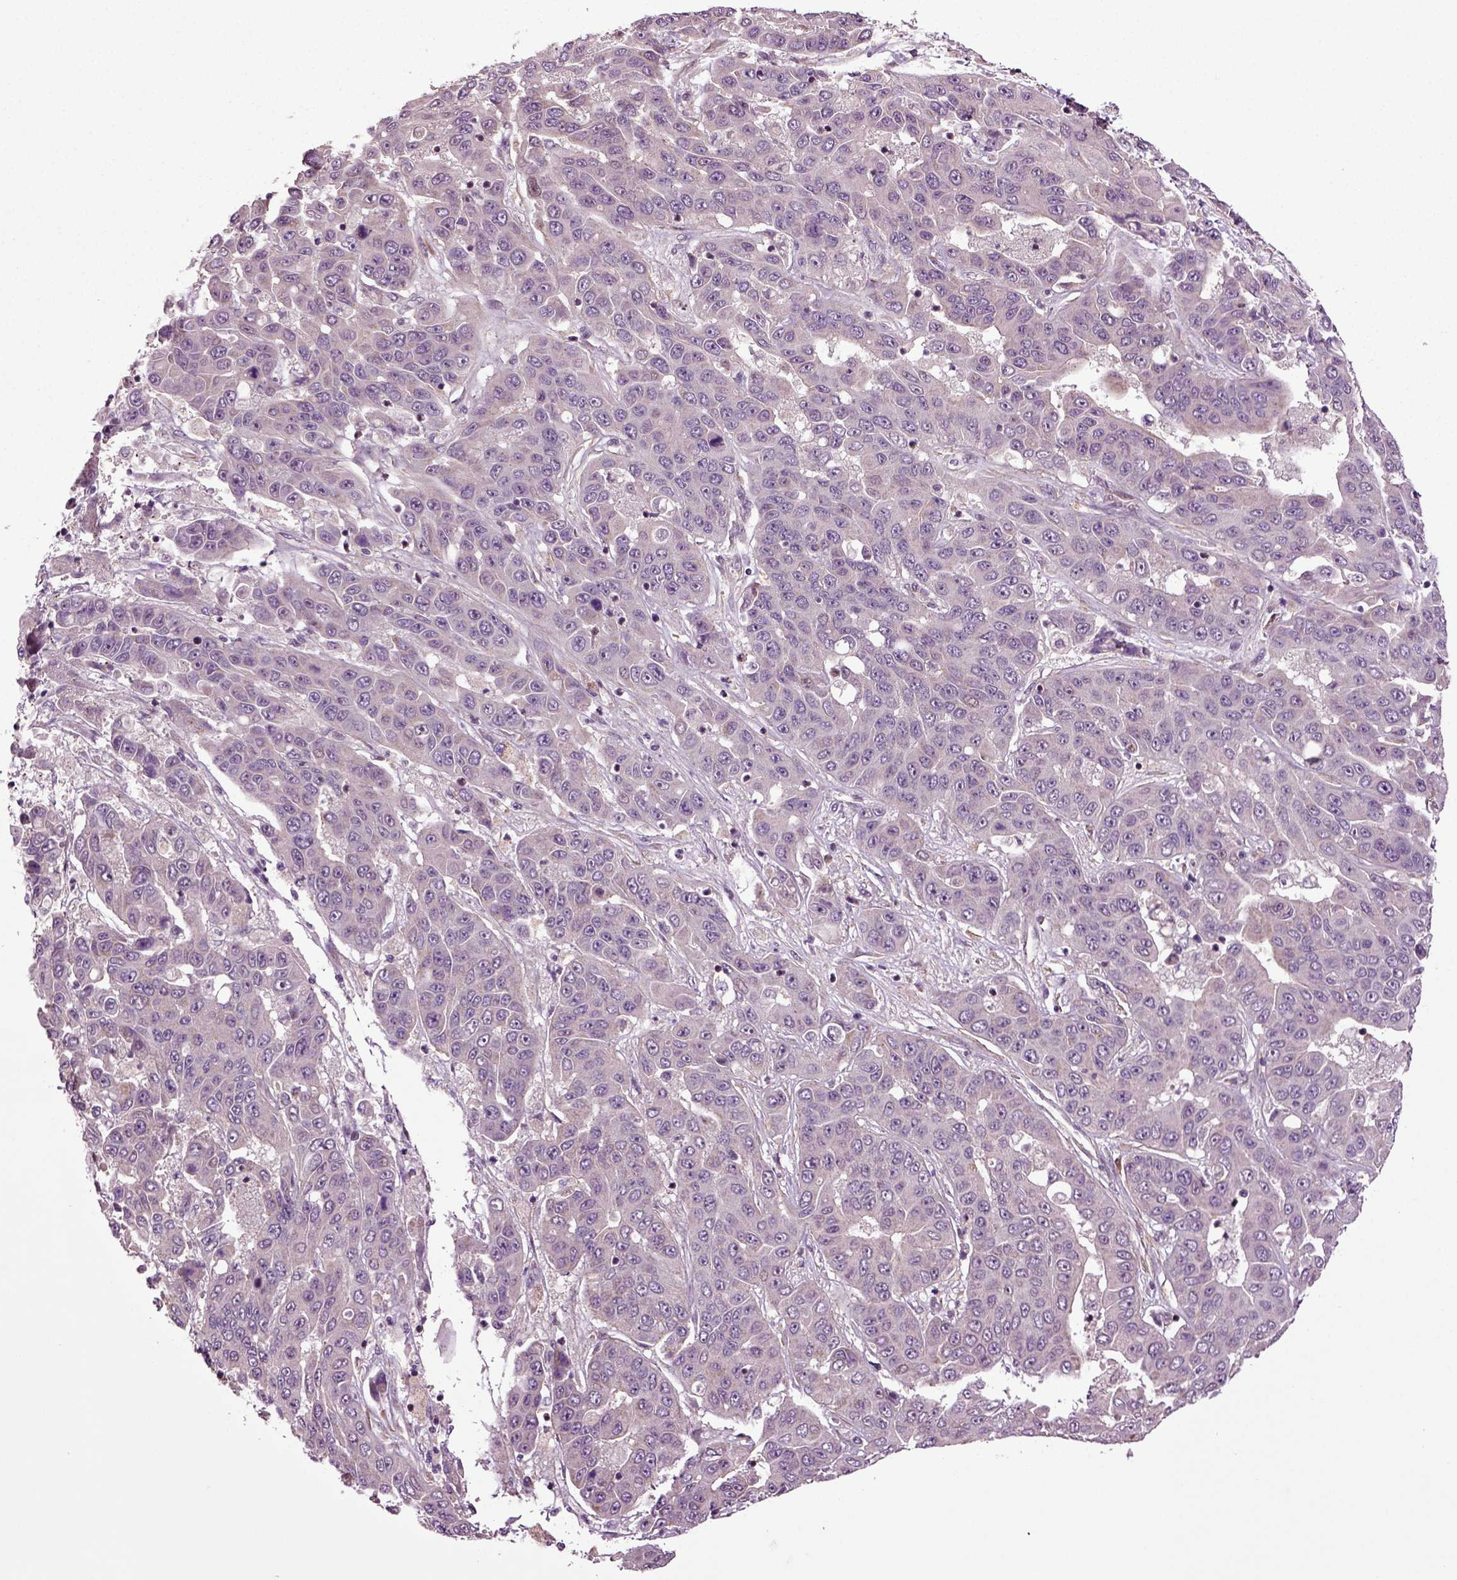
{"staining": {"intensity": "negative", "quantity": "none", "location": "none"}, "tissue": "liver cancer", "cell_type": "Tumor cells", "image_type": "cancer", "snomed": [{"axis": "morphology", "description": "Cholangiocarcinoma"}, {"axis": "topography", "description": "Liver"}], "caption": "Micrograph shows no significant protein expression in tumor cells of liver cancer (cholangiocarcinoma).", "gene": "HAGHL", "patient": {"sex": "female", "age": 52}}